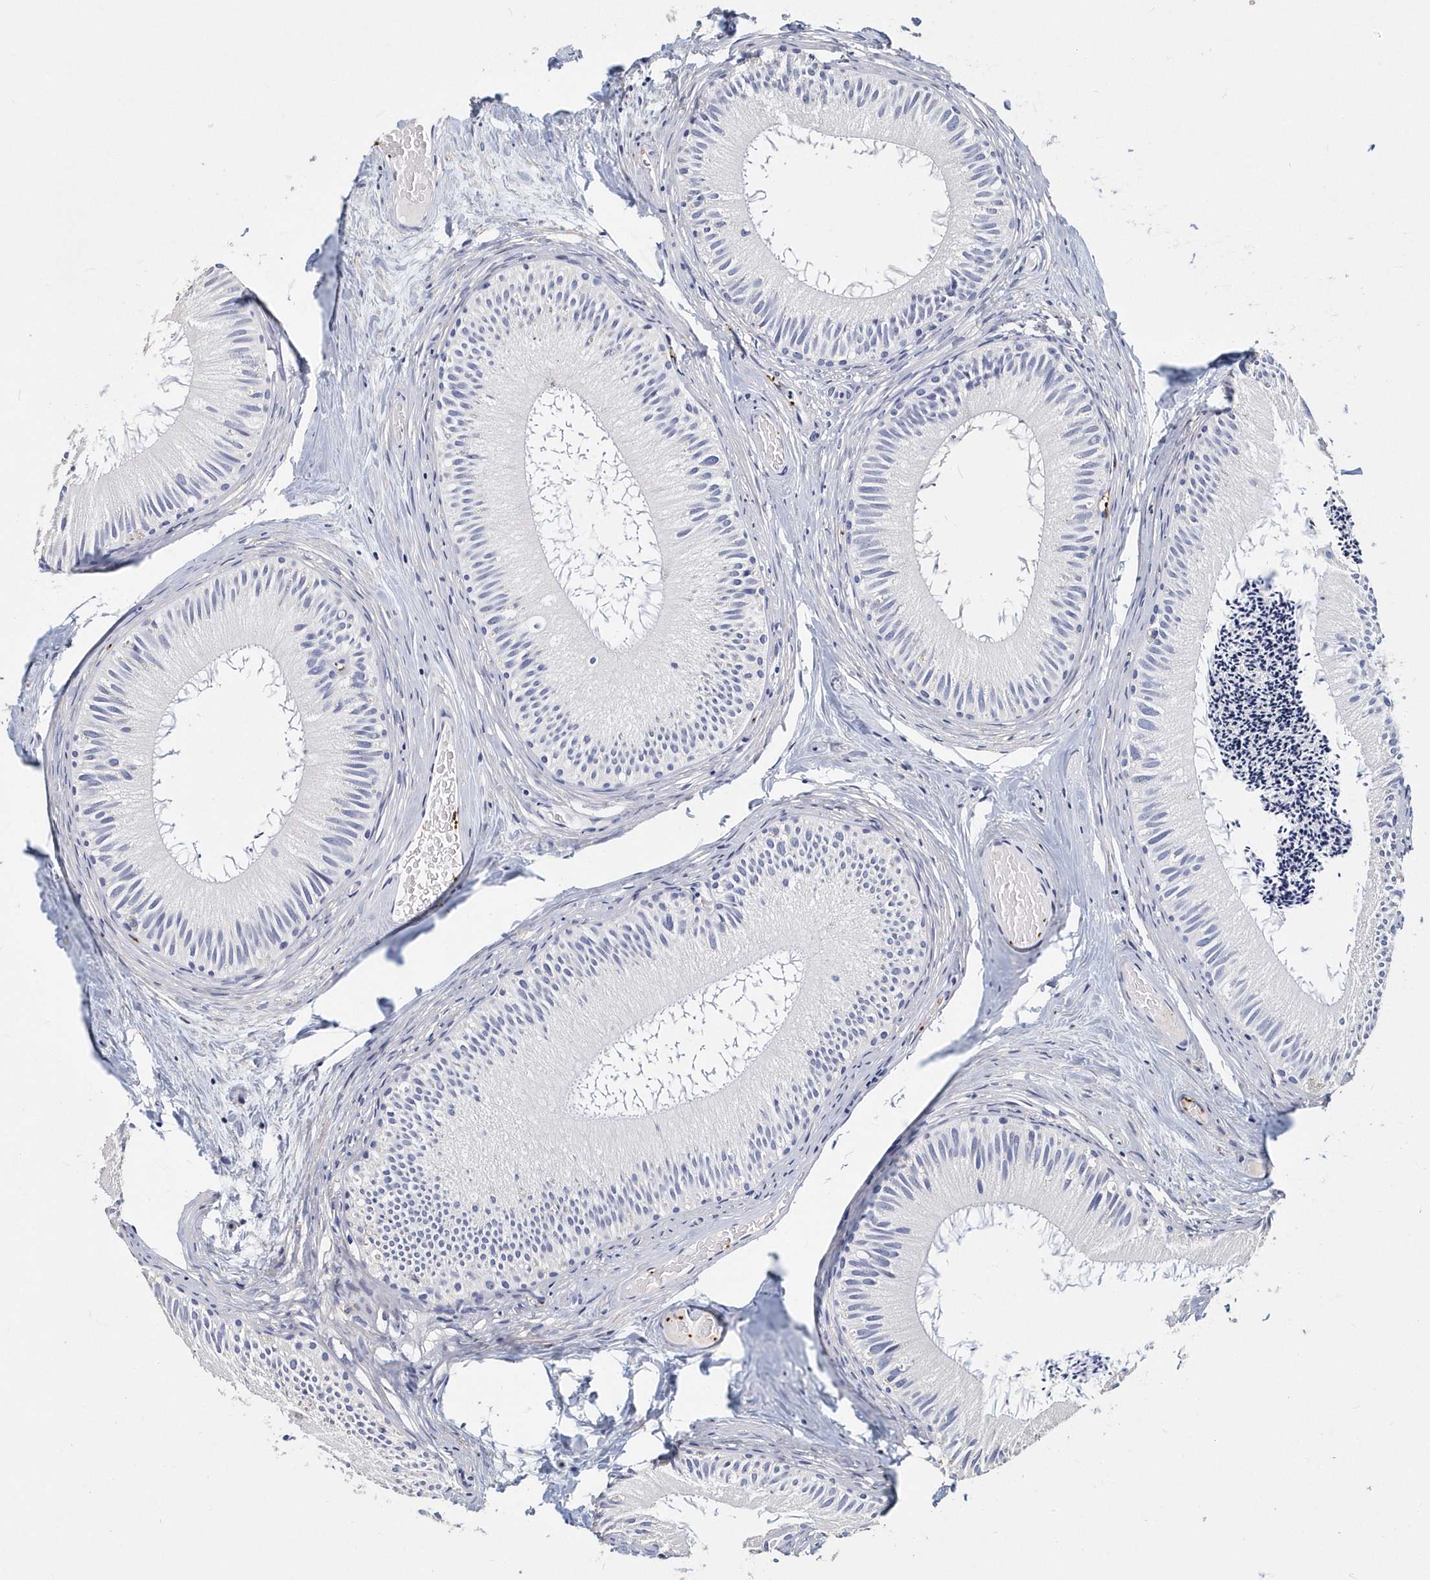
{"staining": {"intensity": "negative", "quantity": "none", "location": "none"}, "tissue": "epididymis", "cell_type": "Glandular cells", "image_type": "normal", "snomed": [{"axis": "morphology", "description": "Normal tissue, NOS"}, {"axis": "topography", "description": "Epididymis"}], "caption": "This micrograph is of benign epididymis stained with IHC to label a protein in brown with the nuclei are counter-stained blue. There is no positivity in glandular cells.", "gene": "ITGA2B", "patient": {"sex": "male", "age": 50}}